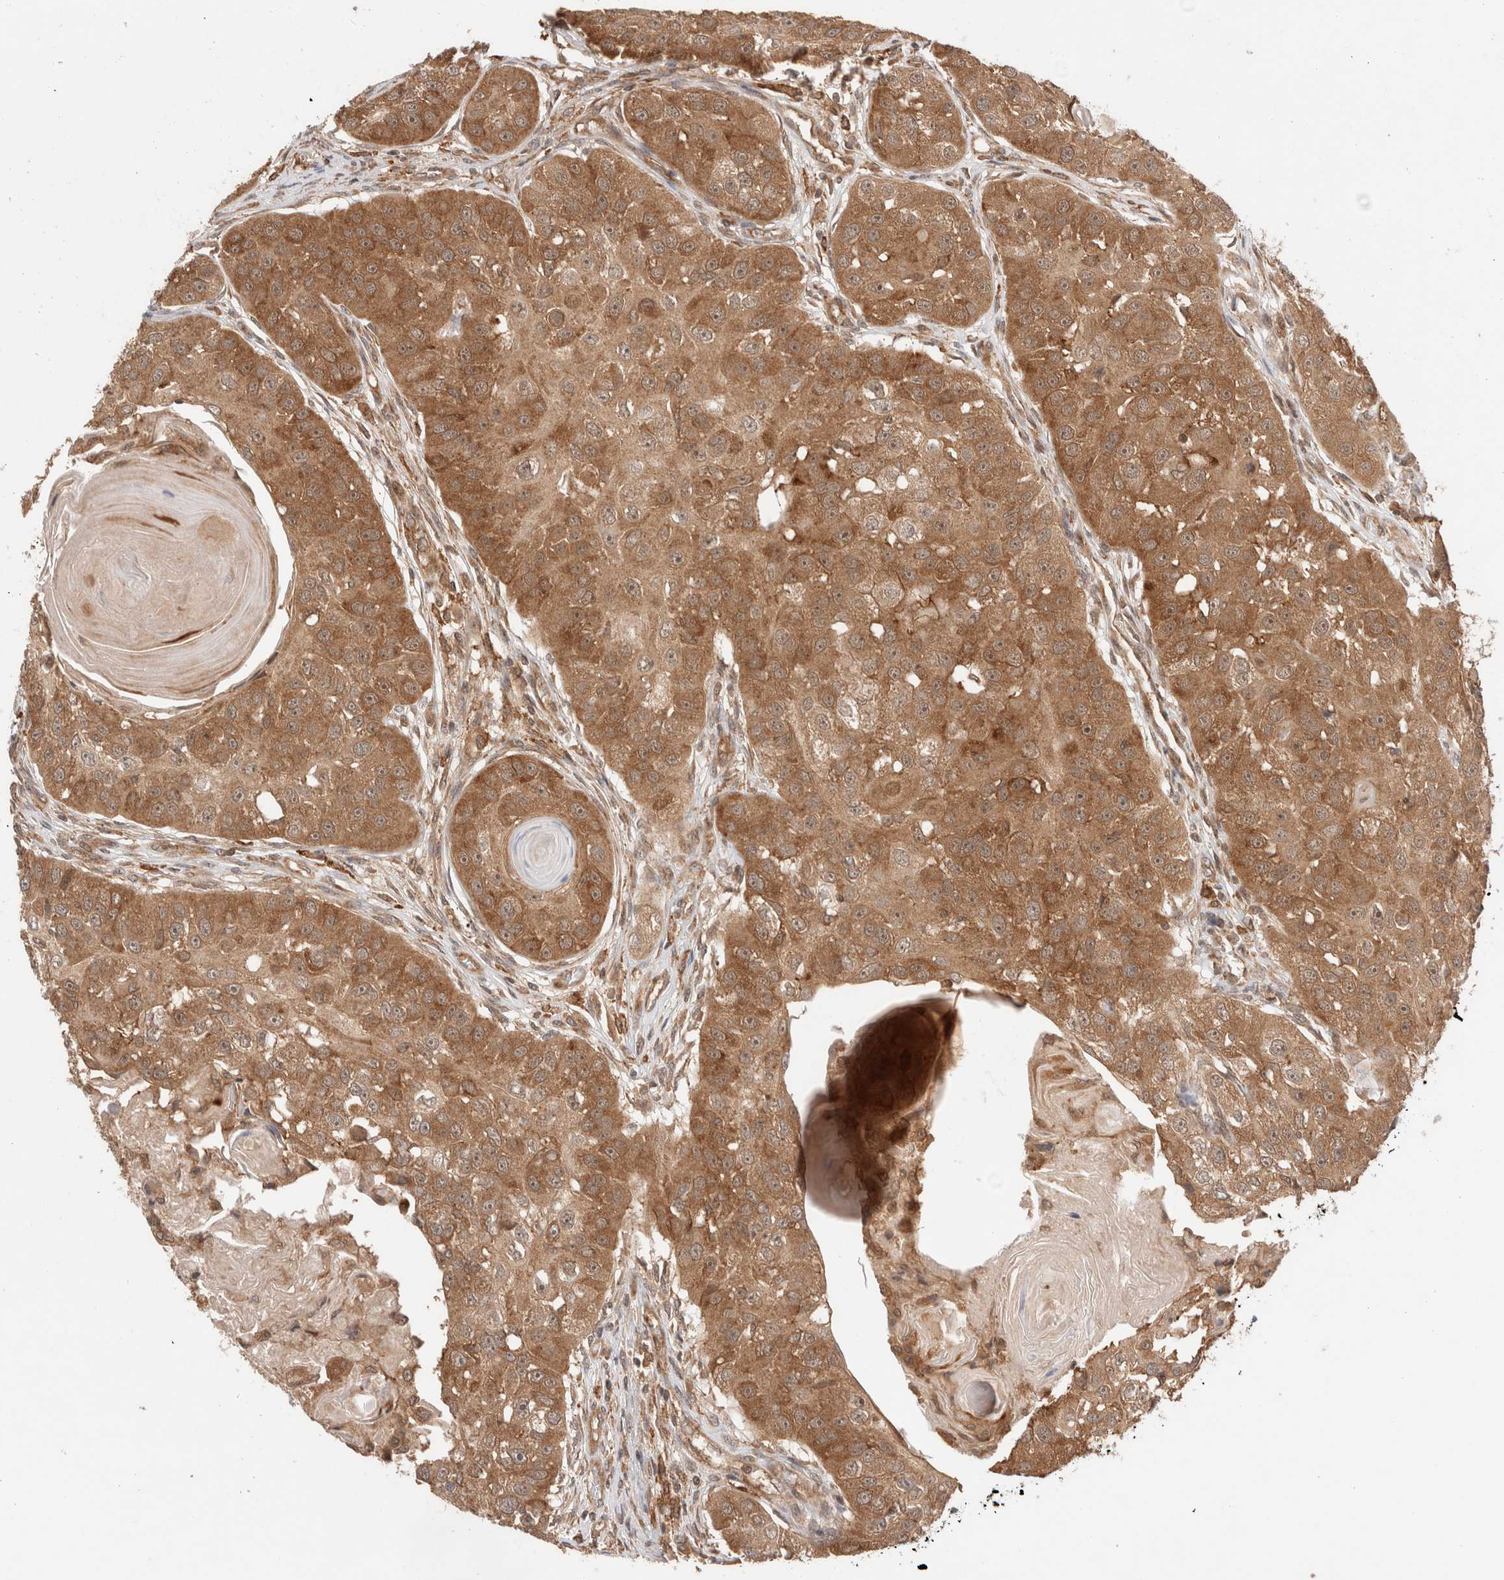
{"staining": {"intensity": "moderate", "quantity": ">75%", "location": "cytoplasmic/membranous"}, "tissue": "head and neck cancer", "cell_type": "Tumor cells", "image_type": "cancer", "snomed": [{"axis": "morphology", "description": "Normal tissue, NOS"}, {"axis": "morphology", "description": "Squamous cell carcinoma, NOS"}, {"axis": "topography", "description": "Skeletal muscle"}, {"axis": "topography", "description": "Head-Neck"}], "caption": "Brown immunohistochemical staining in head and neck cancer exhibits moderate cytoplasmic/membranous expression in about >75% of tumor cells.", "gene": "SIKE1", "patient": {"sex": "male", "age": 51}}